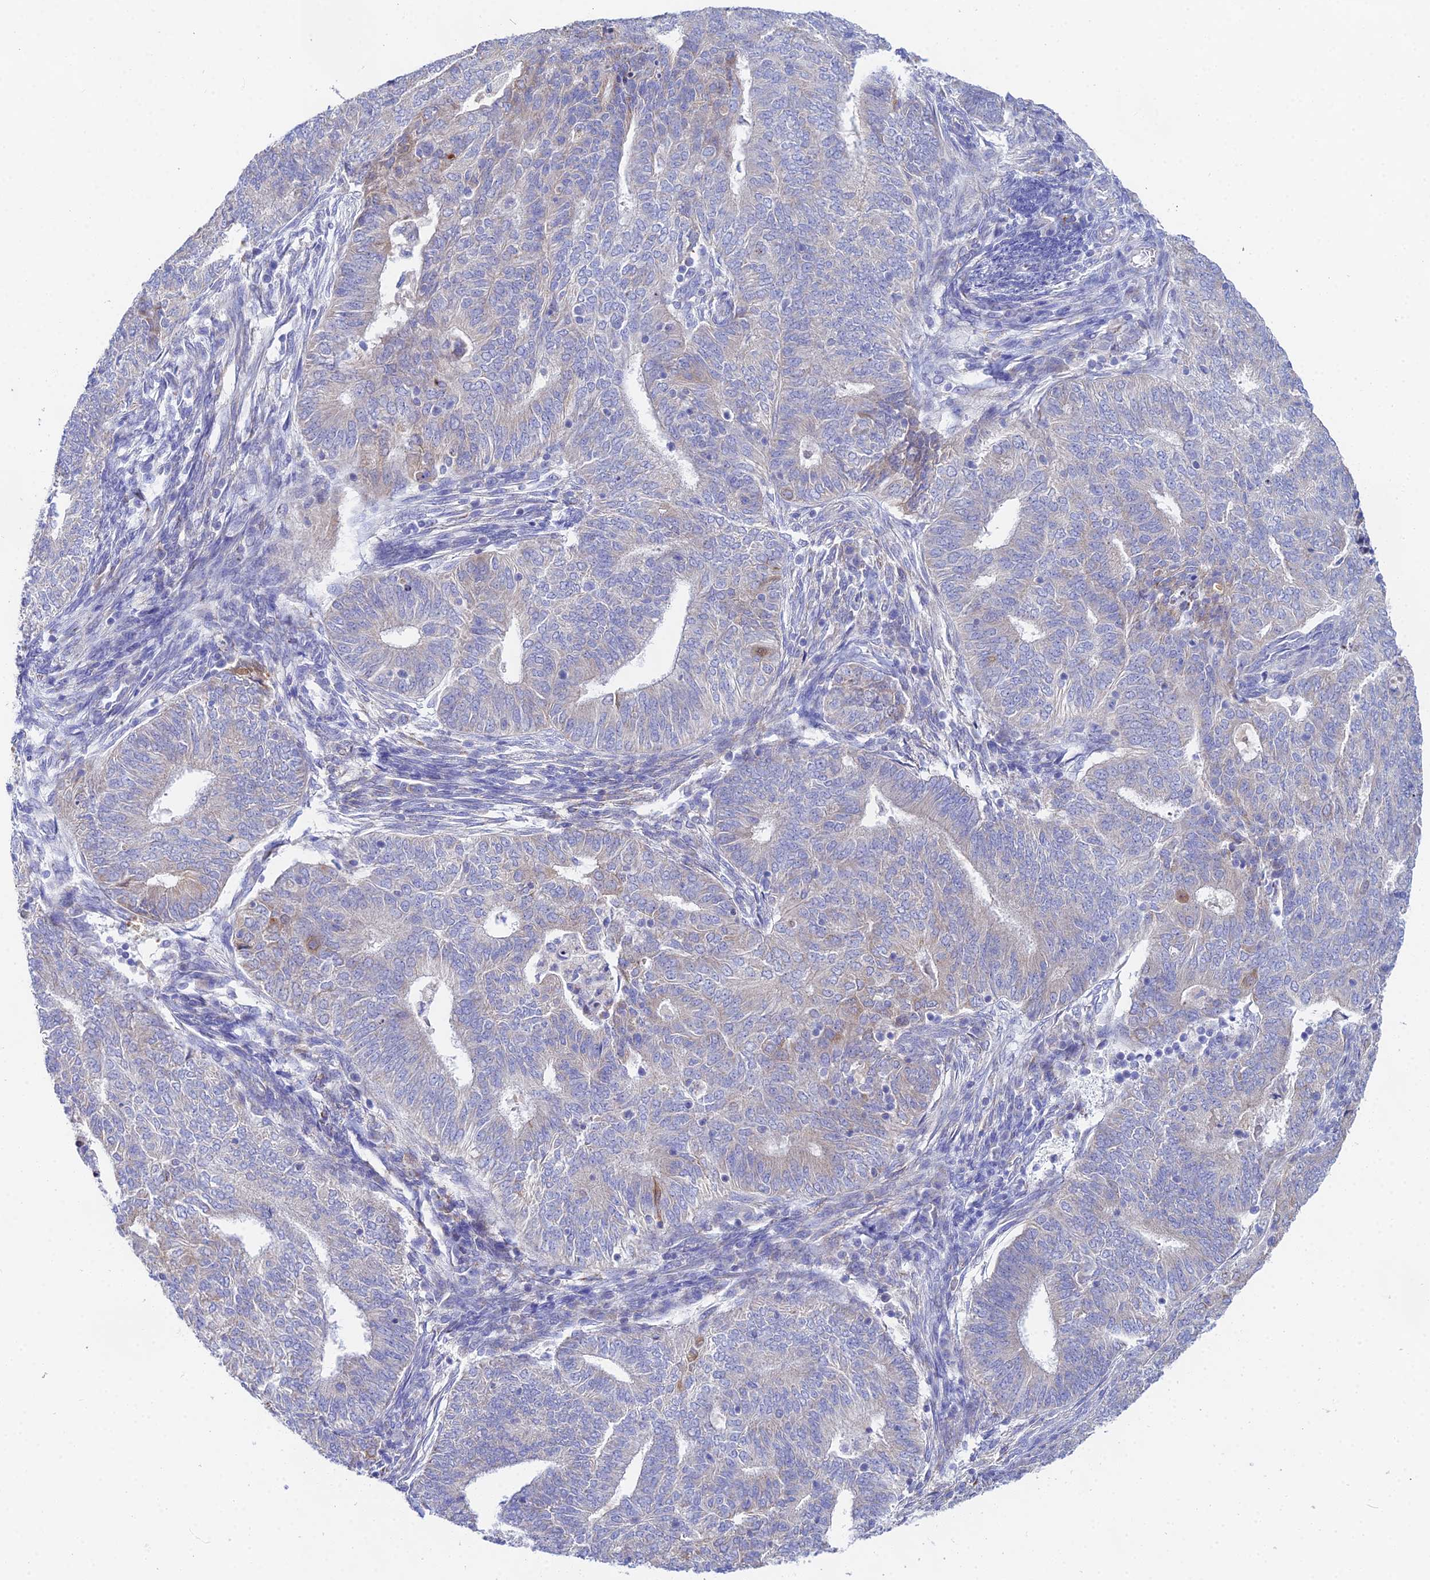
{"staining": {"intensity": "weak", "quantity": "<25%", "location": "cytoplasmic/membranous"}, "tissue": "endometrial cancer", "cell_type": "Tumor cells", "image_type": "cancer", "snomed": [{"axis": "morphology", "description": "Adenocarcinoma, NOS"}, {"axis": "topography", "description": "Endometrium"}], "caption": "This is a photomicrograph of immunohistochemistry (IHC) staining of adenocarcinoma (endometrial), which shows no staining in tumor cells.", "gene": "PPP2R2C", "patient": {"sex": "female", "age": 62}}